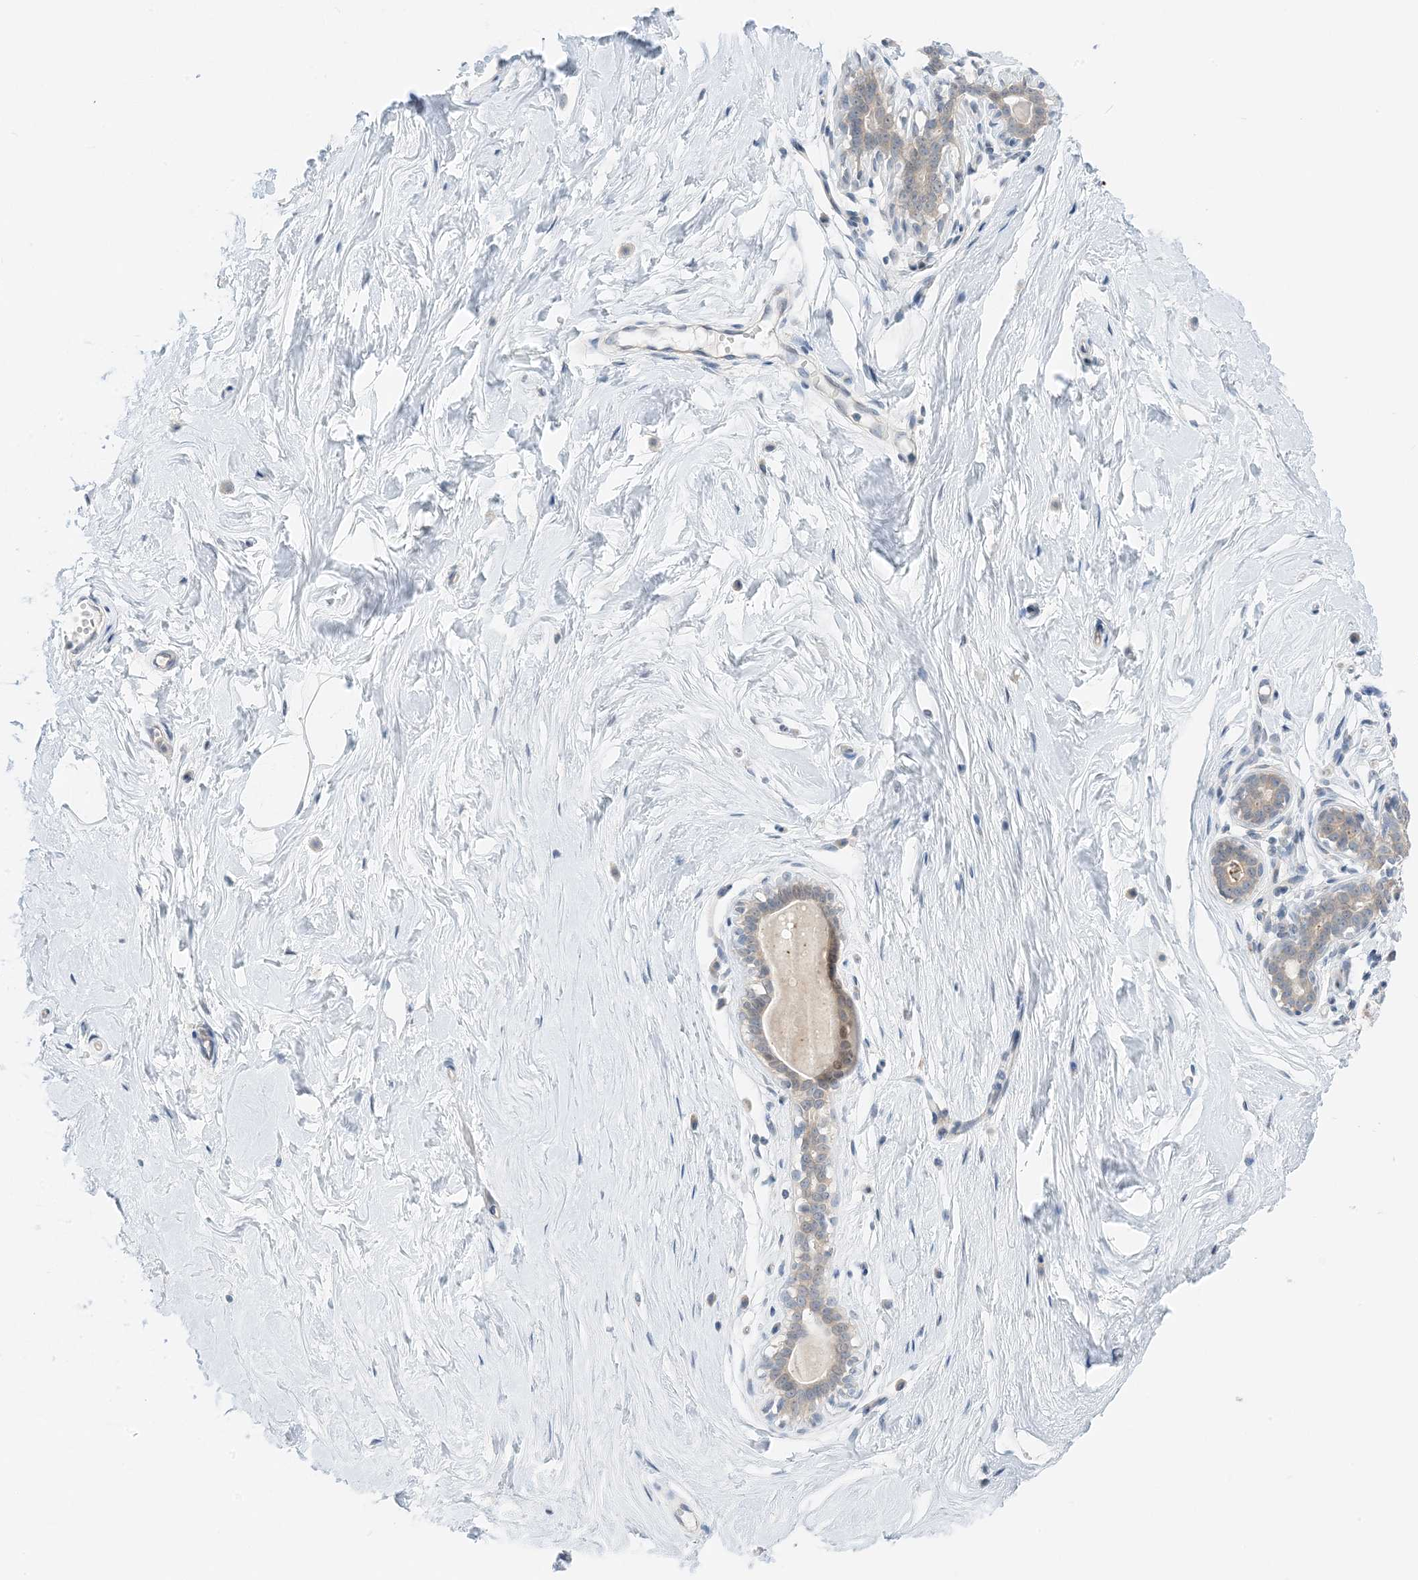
{"staining": {"intensity": "negative", "quantity": "none", "location": "none"}, "tissue": "breast", "cell_type": "Adipocytes", "image_type": "normal", "snomed": [{"axis": "morphology", "description": "Normal tissue, NOS"}, {"axis": "morphology", "description": "Adenoma, NOS"}, {"axis": "topography", "description": "Breast"}], "caption": "Protein analysis of normal breast demonstrates no significant staining in adipocytes.", "gene": "KIFBP", "patient": {"sex": "female", "age": 23}}